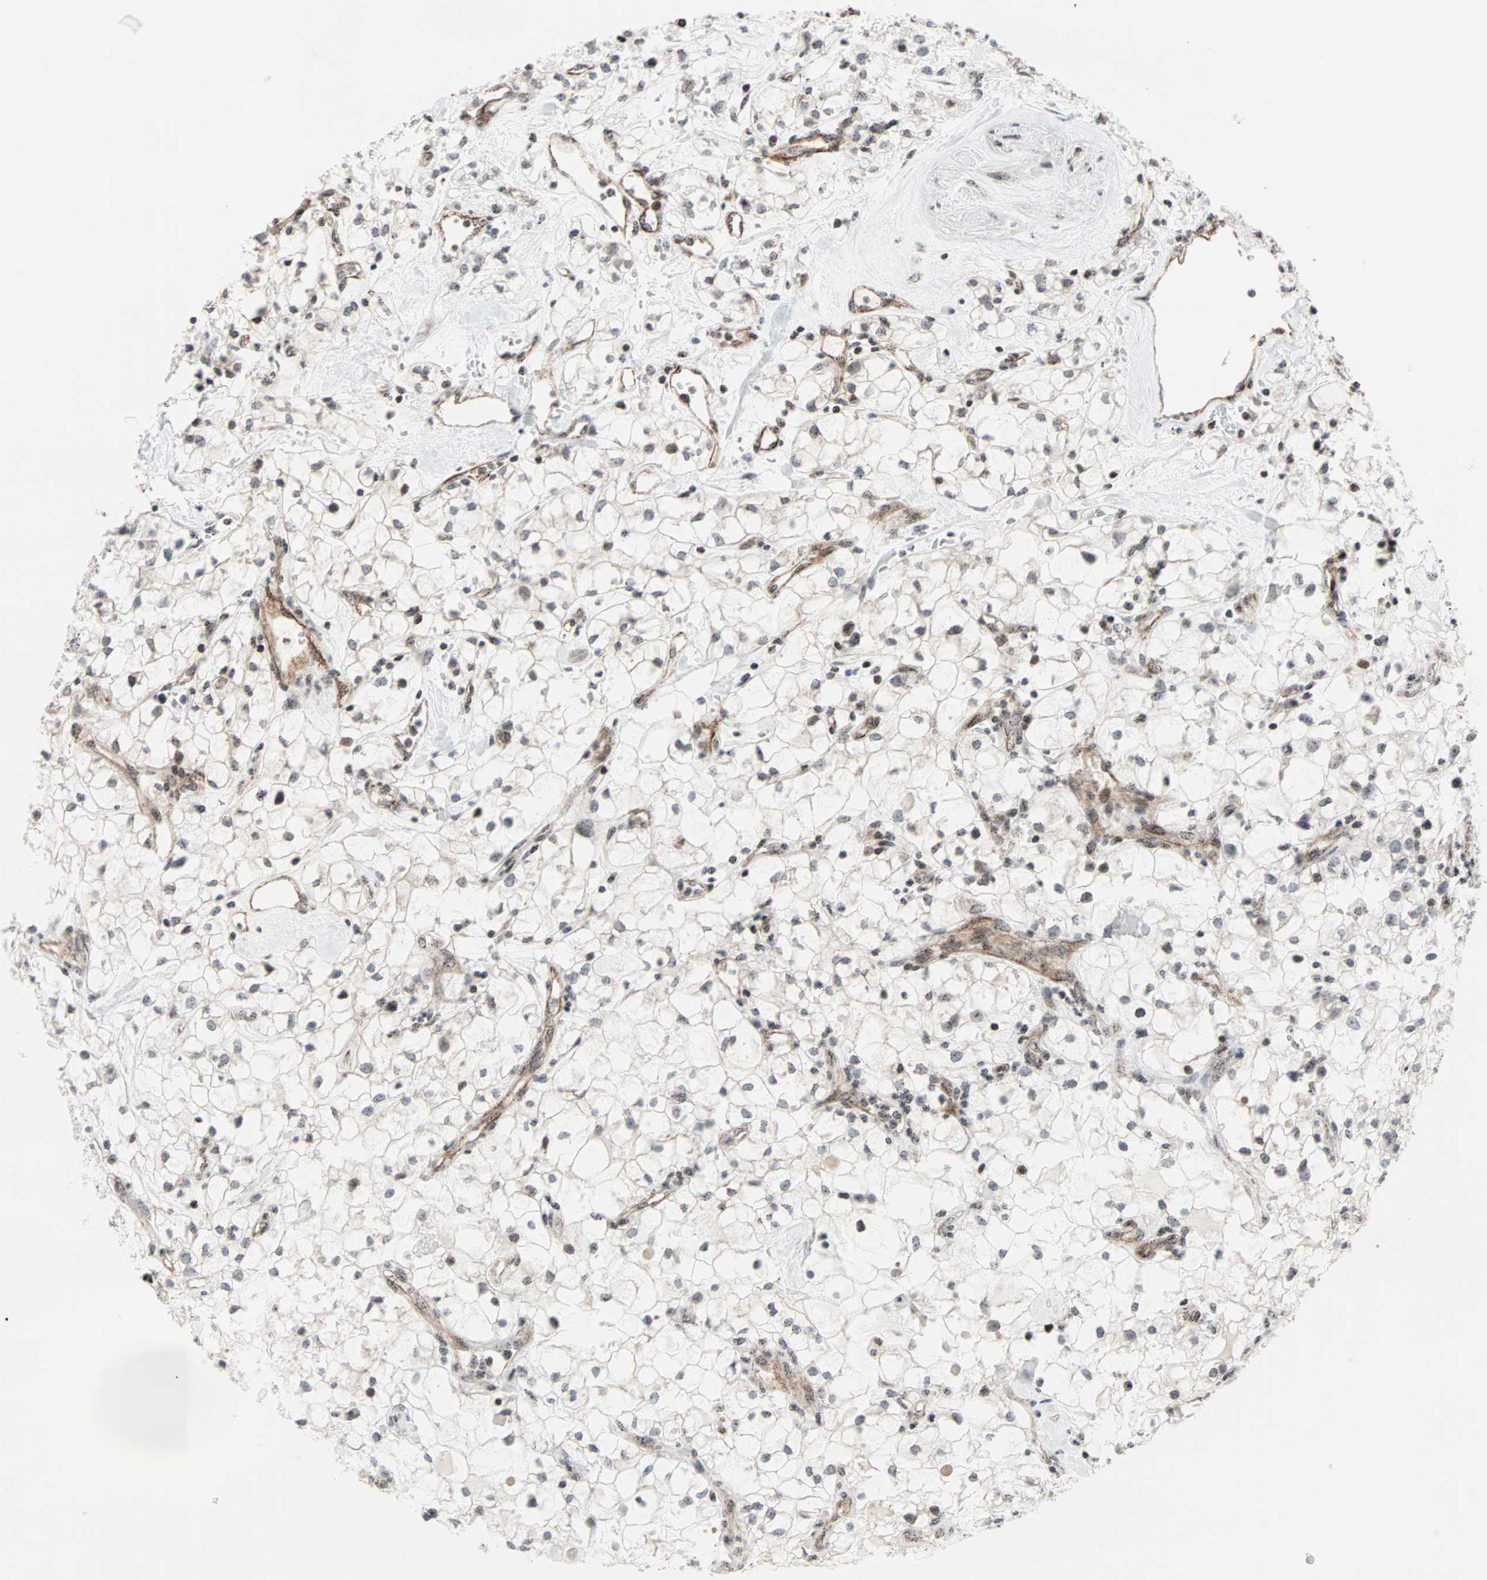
{"staining": {"intensity": "weak", "quantity": "25%-75%", "location": "nuclear"}, "tissue": "renal cancer", "cell_type": "Tumor cells", "image_type": "cancer", "snomed": [{"axis": "morphology", "description": "Adenocarcinoma, NOS"}, {"axis": "topography", "description": "Kidney"}], "caption": "A high-resolution histopathology image shows IHC staining of renal cancer (adenocarcinoma), which exhibits weak nuclear expression in approximately 25%-75% of tumor cells.", "gene": "CENPA", "patient": {"sex": "female", "age": 60}}